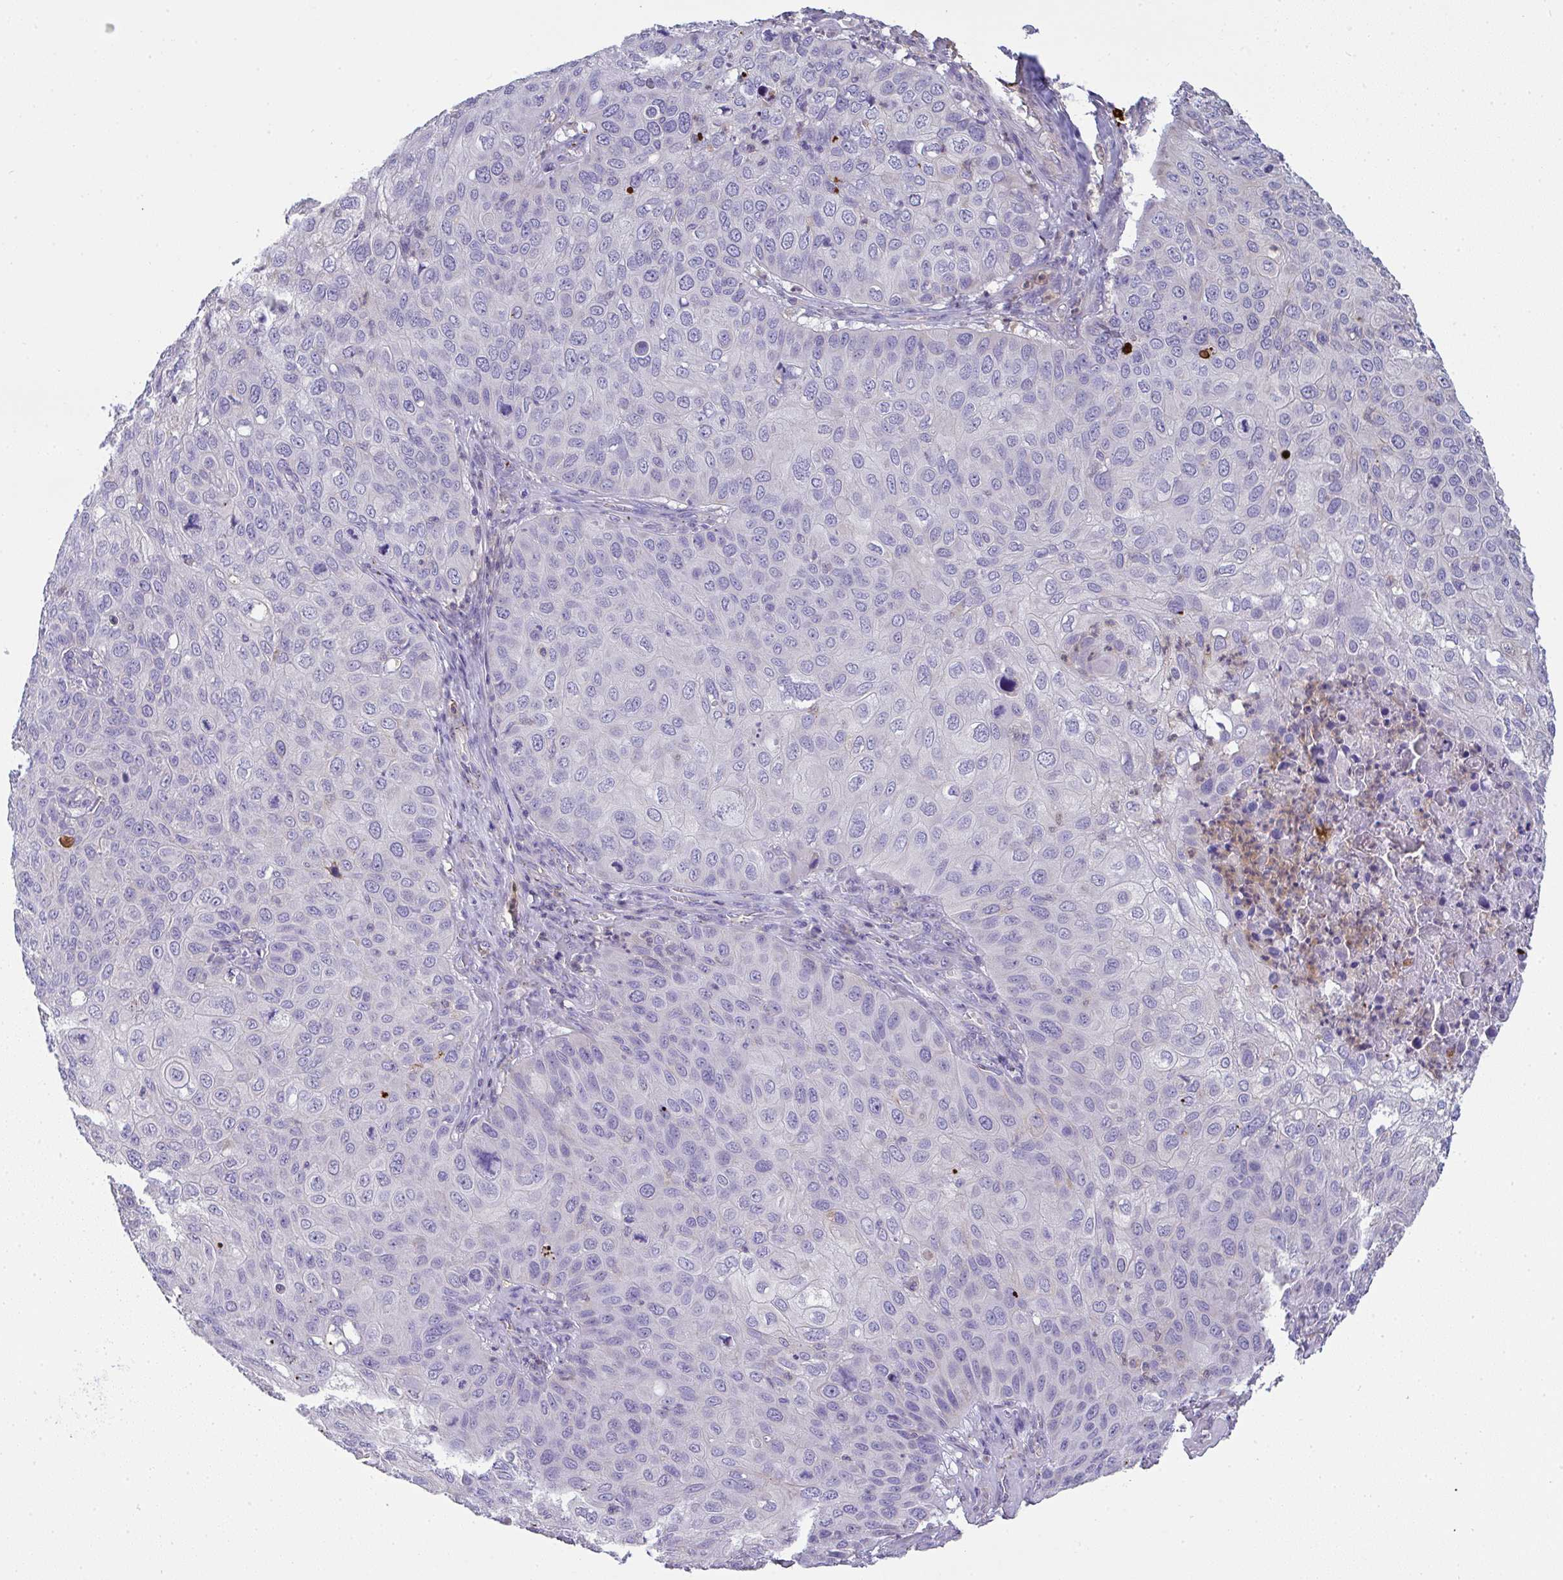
{"staining": {"intensity": "negative", "quantity": "none", "location": "none"}, "tissue": "skin cancer", "cell_type": "Tumor cells", "image_type": "cancer", "snomed": [{"axis": "morphology", "description": "Squamous cell carcinoma, NOS"}, {"axis": "topography", "description": "Skin"}], "caption": "Image shows no significant protein staining in tumor cells of skin squamous cell carcinoma.", "gene": "TNFAIP8", "patient": {"sex": "male", "age": 87}}